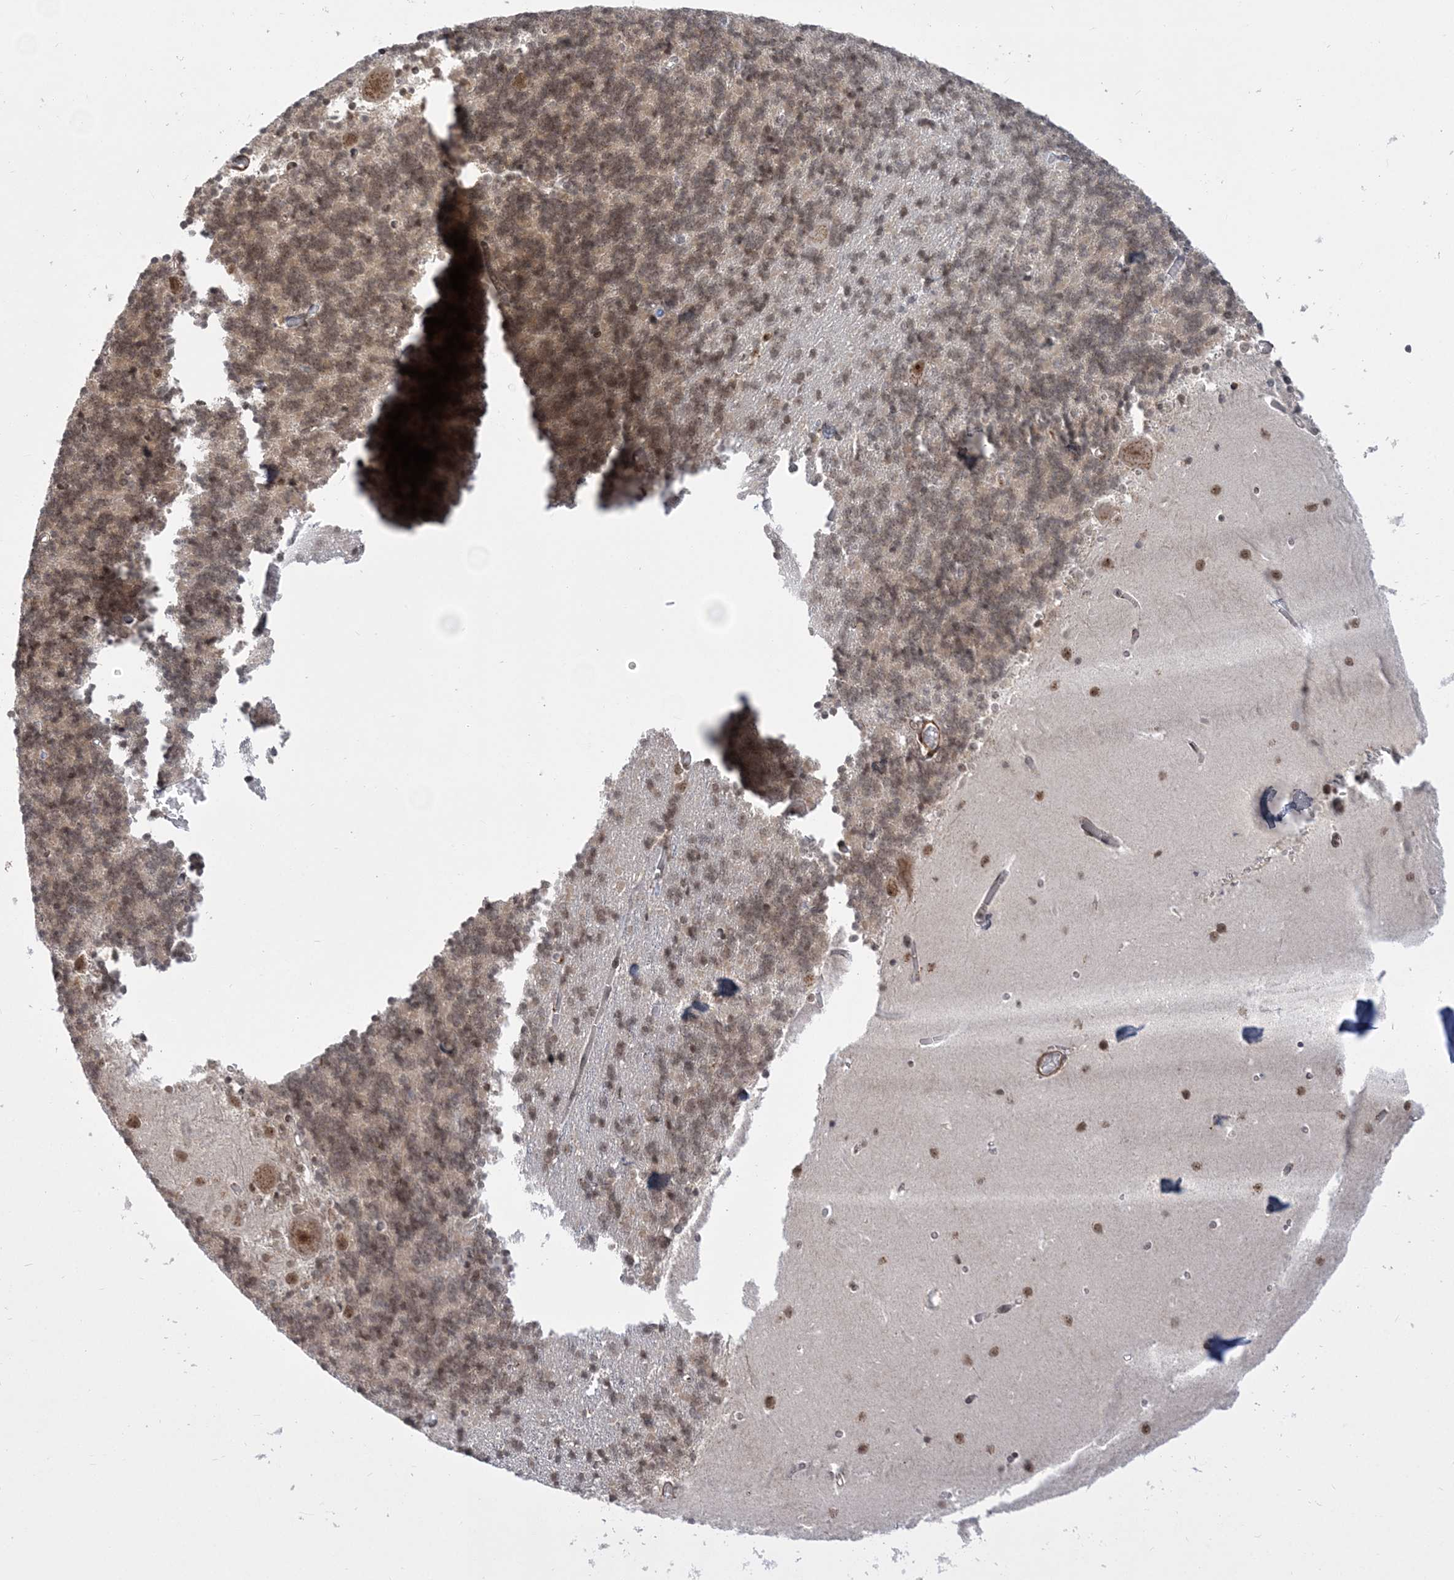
{"staining": {"intensity": "moderate", "quantity": ">75%", "location": "cytoplasmic/membranous,nuclear"}, "tissue": "cerebellum", "cell_type": "Cells in granular layer", "image_type": "normal", "snomed": [{"axis": "morphology", "description": "Normal tissue, NOS"}, {"axis": "topography", "description": "Cerebellum"}], "caption": "DAB immunohistochemical staining of benign cerebellum demonstrates moderate cytoplasmic/membranous,nuclear protein positivity in approximately >75% of cells in granular layer. The protein of interest is stained brown, and the nuclei are stained in blue (DAB IHC with brightfield microscopy, high magnification).", "gene": "PLRG1", "patient": {"sex": "male", "age": 37}}